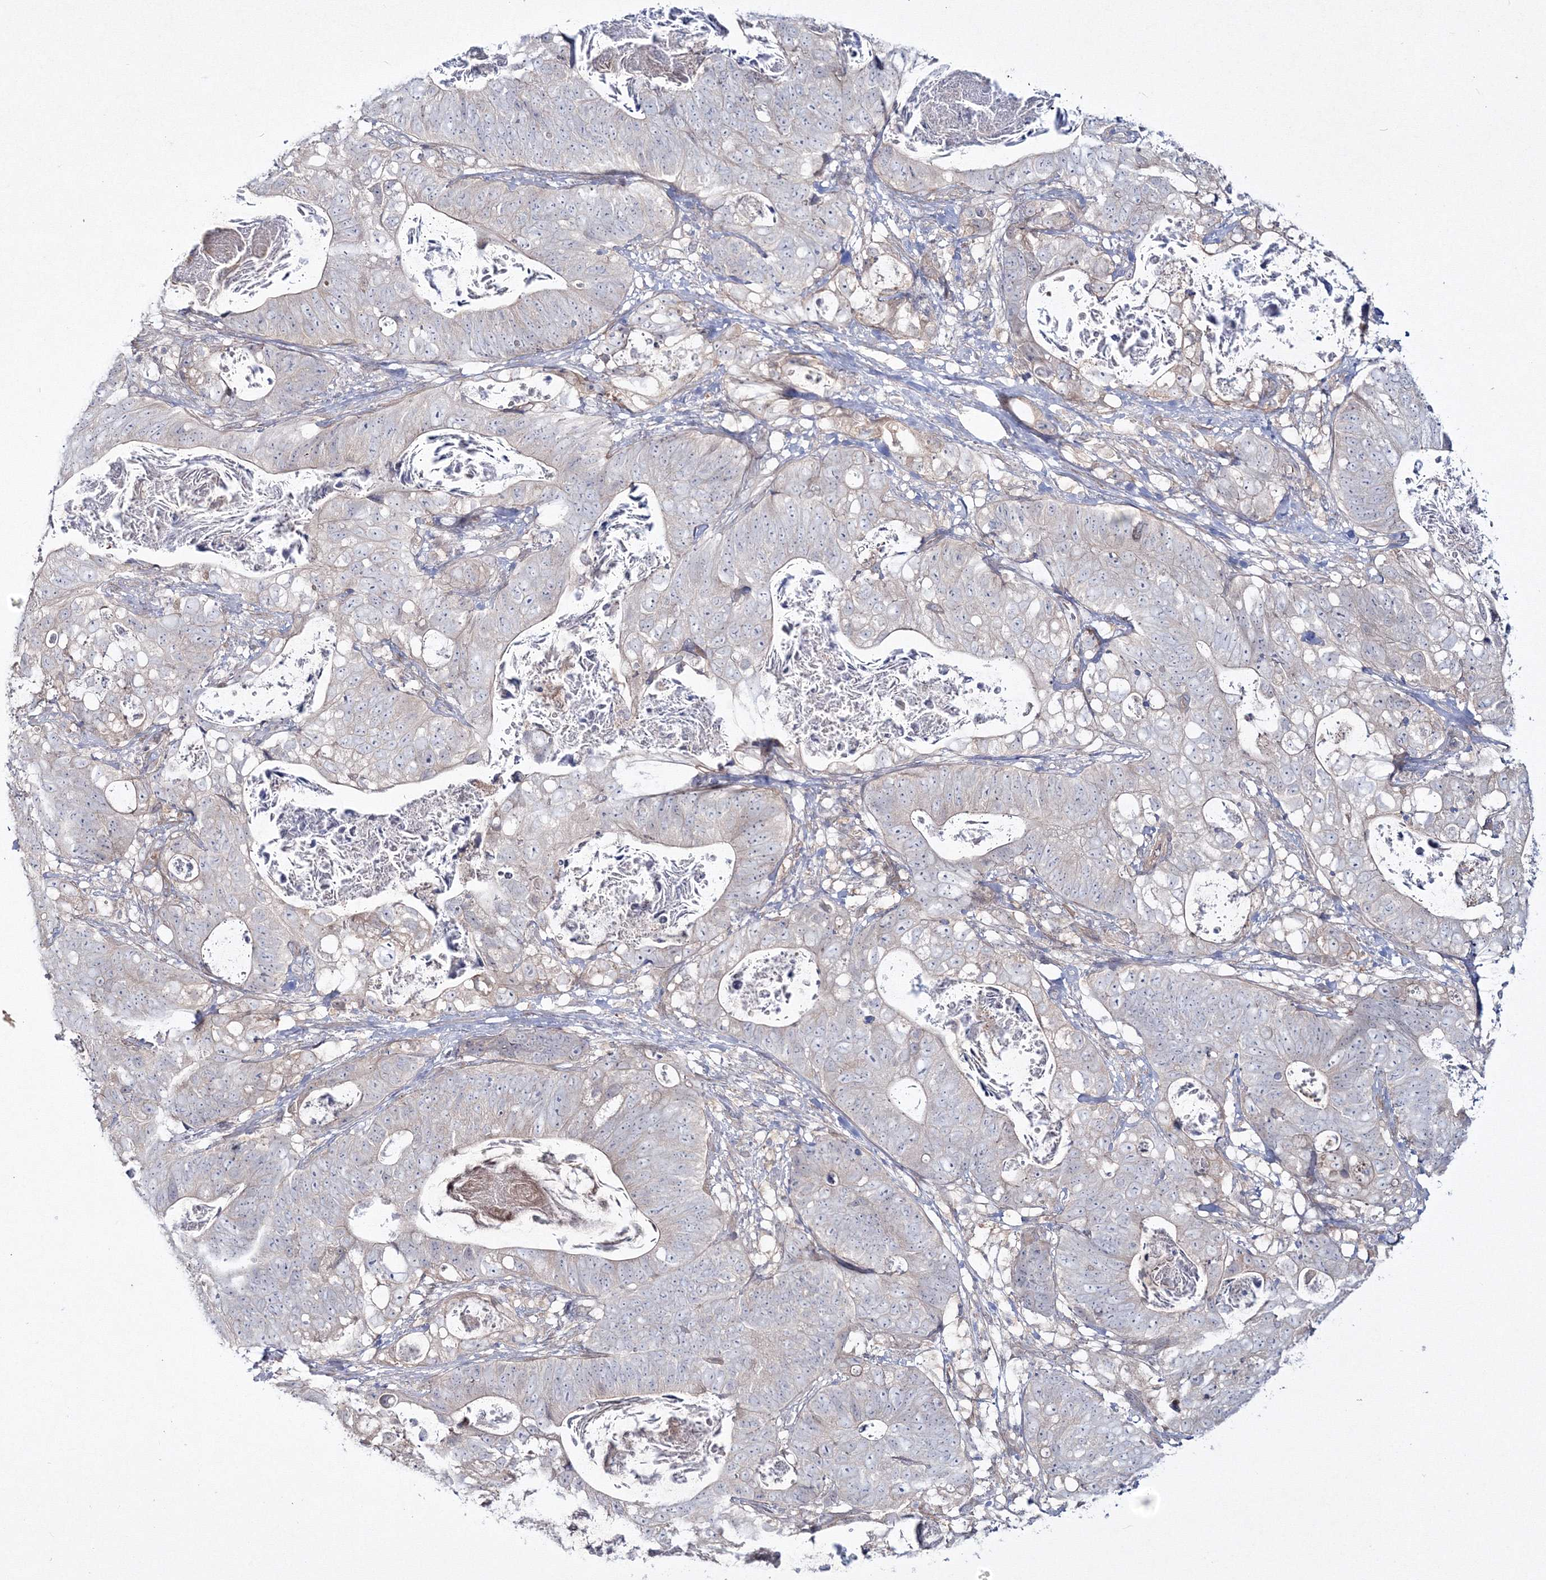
{"staining": {"intensity": "negative", "quantity": "none", "location": "none"}, "tissue": "stomach cancer", "cell_type": "Tumor cells", "image_type": "cancer", "snomed": [{"axis": "morphology", "description": "Normal tissue, NOS"}, {"axis": "morphology", "description": "Adenocarcinoma, NOS"}, {"axis": "topography", "description": "Stomach"}], "caption": "A high-resolution photomicrograph shows immunohistochemistry staining of stomach adenocarcinoma, which exhibits no significant expression in tumor cells. Brightfield microscopy of immunohistochemistry (IHC) stained with DAB (brown) and hematoxylin (blue), captured at high magnification.", "gene": "IPMK", "patient": {"sex": "female", "age": 89}}